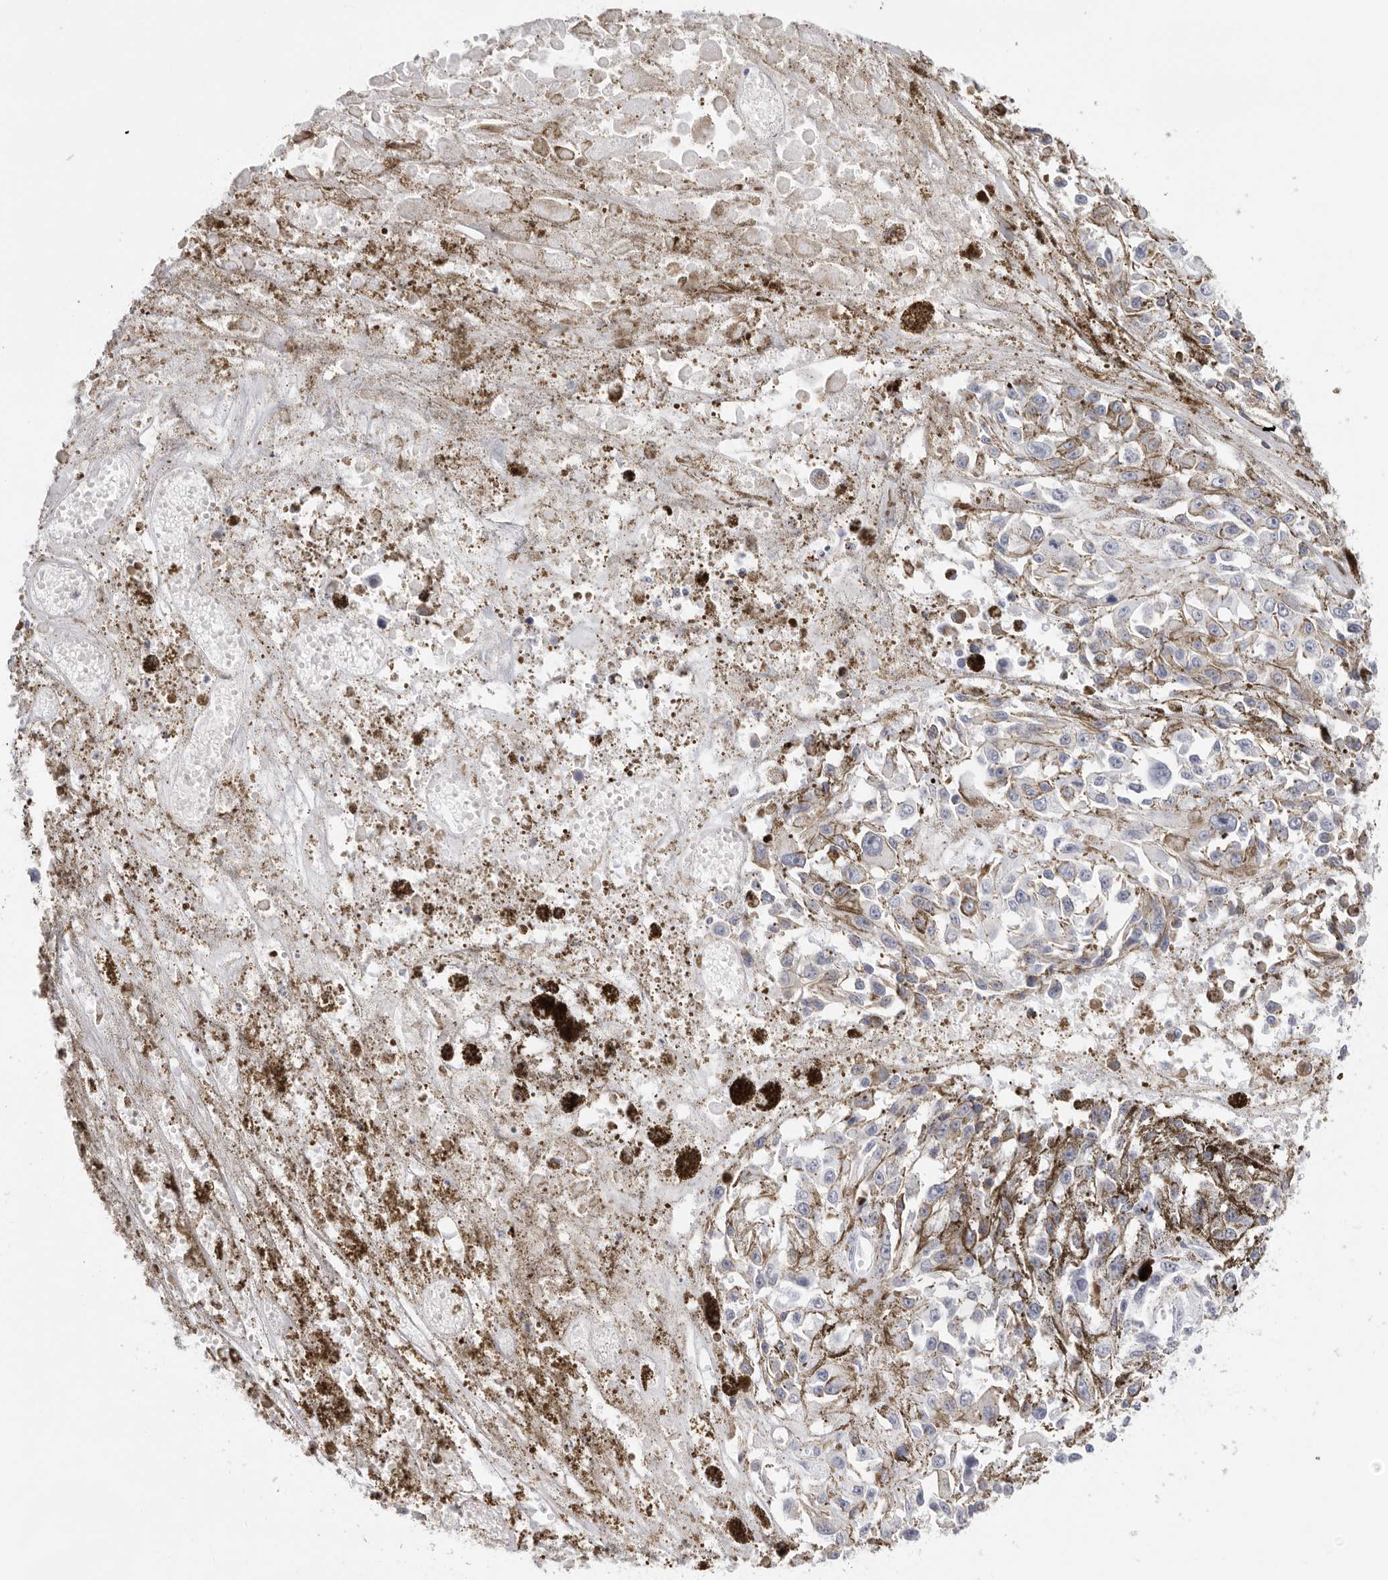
{"staining": {"intensity": "negative", "quantity": "none", "location": "none"}, "tissue": "melanoma", "cell_type": "Tumor cells", "image_type": "cancer", "snomed": [{"axis": "morphology", "description": "Malignant melanoma, Metastatic site"}, {"axis": "topography", "description": "Lymph node"}], "caption": "The photomicrograph demonstrates no staining of tumor cells in melanoma.", "gene": "CST5", "patient": {"sex": "male", "age": 59}}